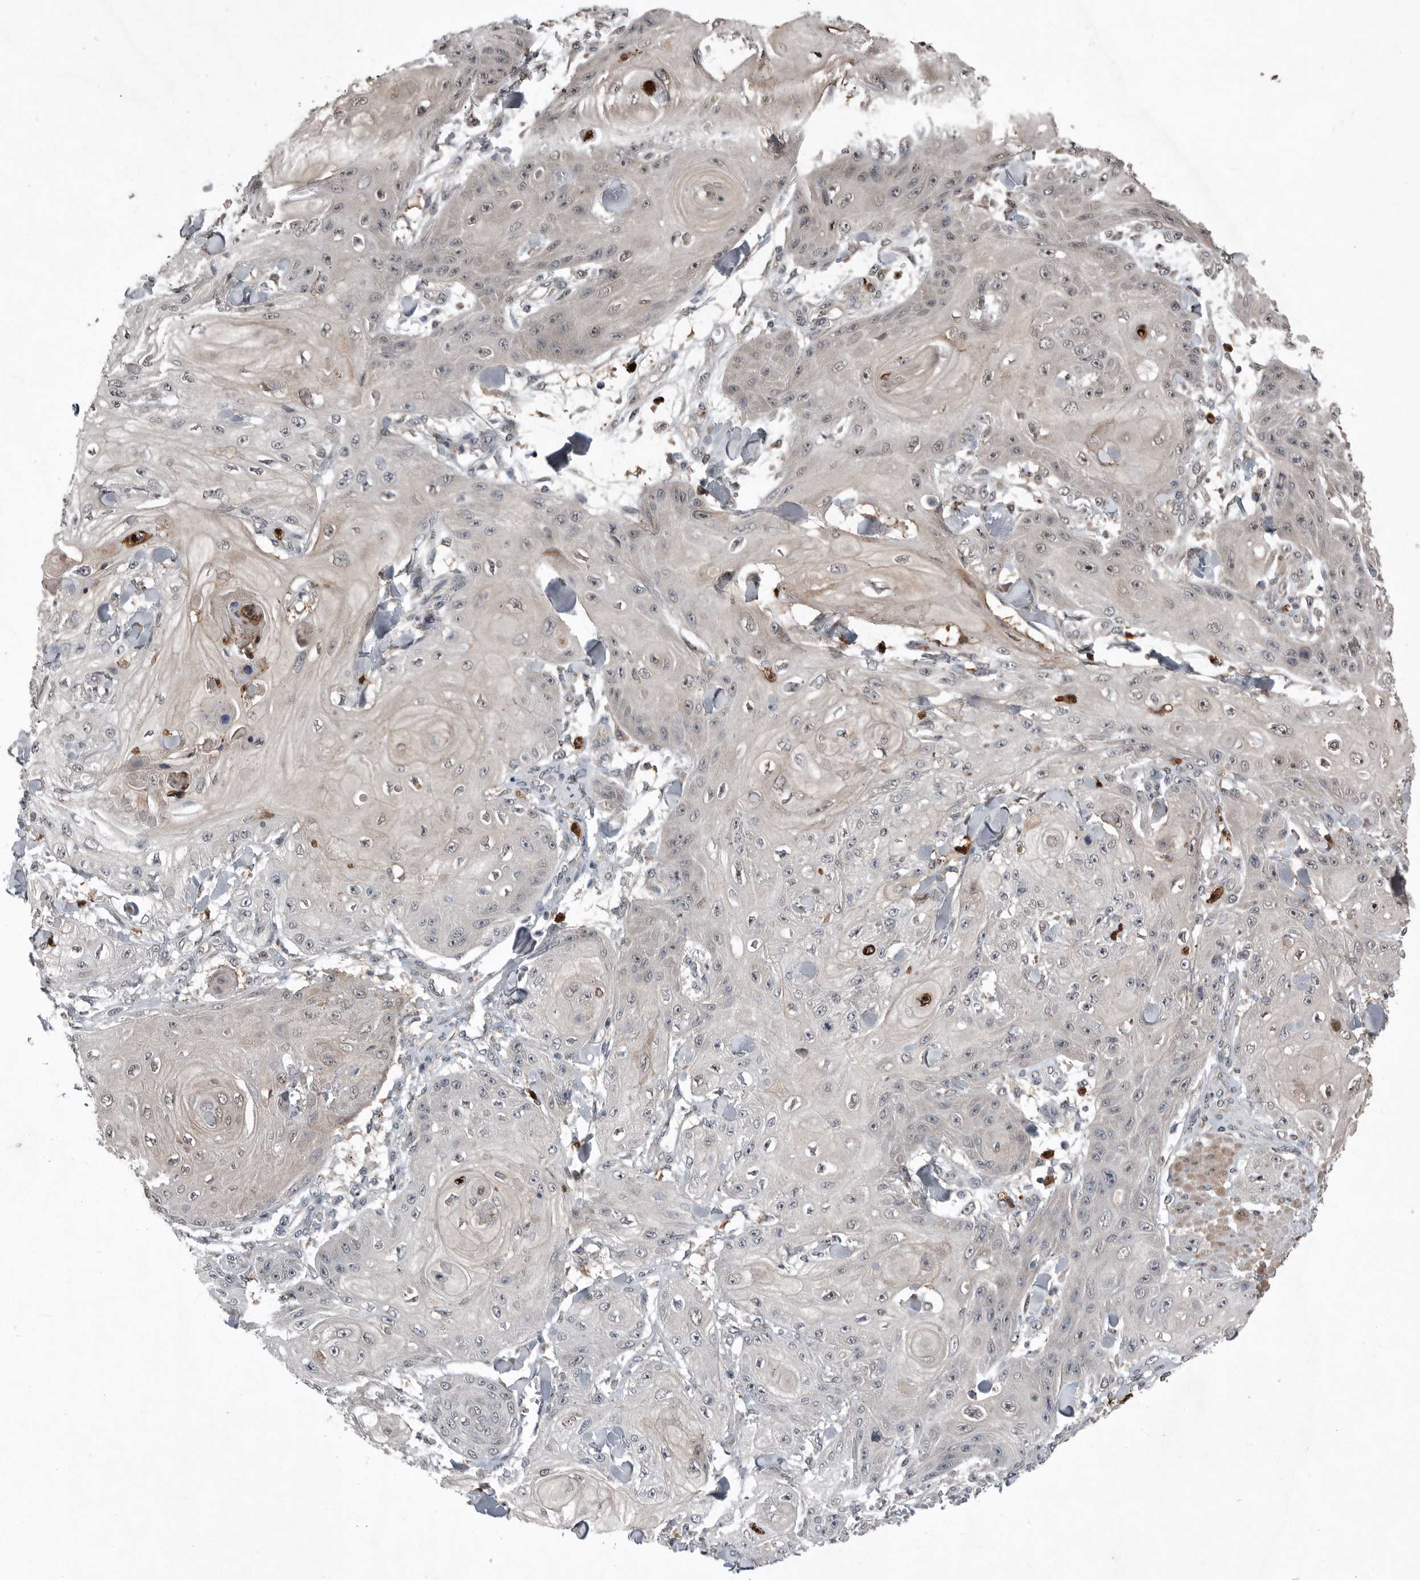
{"staining": {"intensity": "weak", "quantity": "<25%", "location": "cytoplasmic/membranous,nuclear"}, "tissue": "skin cancer", "cell_type": "Tumor cells", "image_type": "cancer", "snomed": [{"axis": "morphology", "description": "Squamous cell carcinoma, NOS"}, {"axis": "topography", "description": "Skin"}], "caption": "An immunohistochemistry histopathology image of skin cancer is shown. There is no staining in tumor cells of skin cancer.", "gene": "SCP2", "patient": {"sex": "male", "age": 74}}